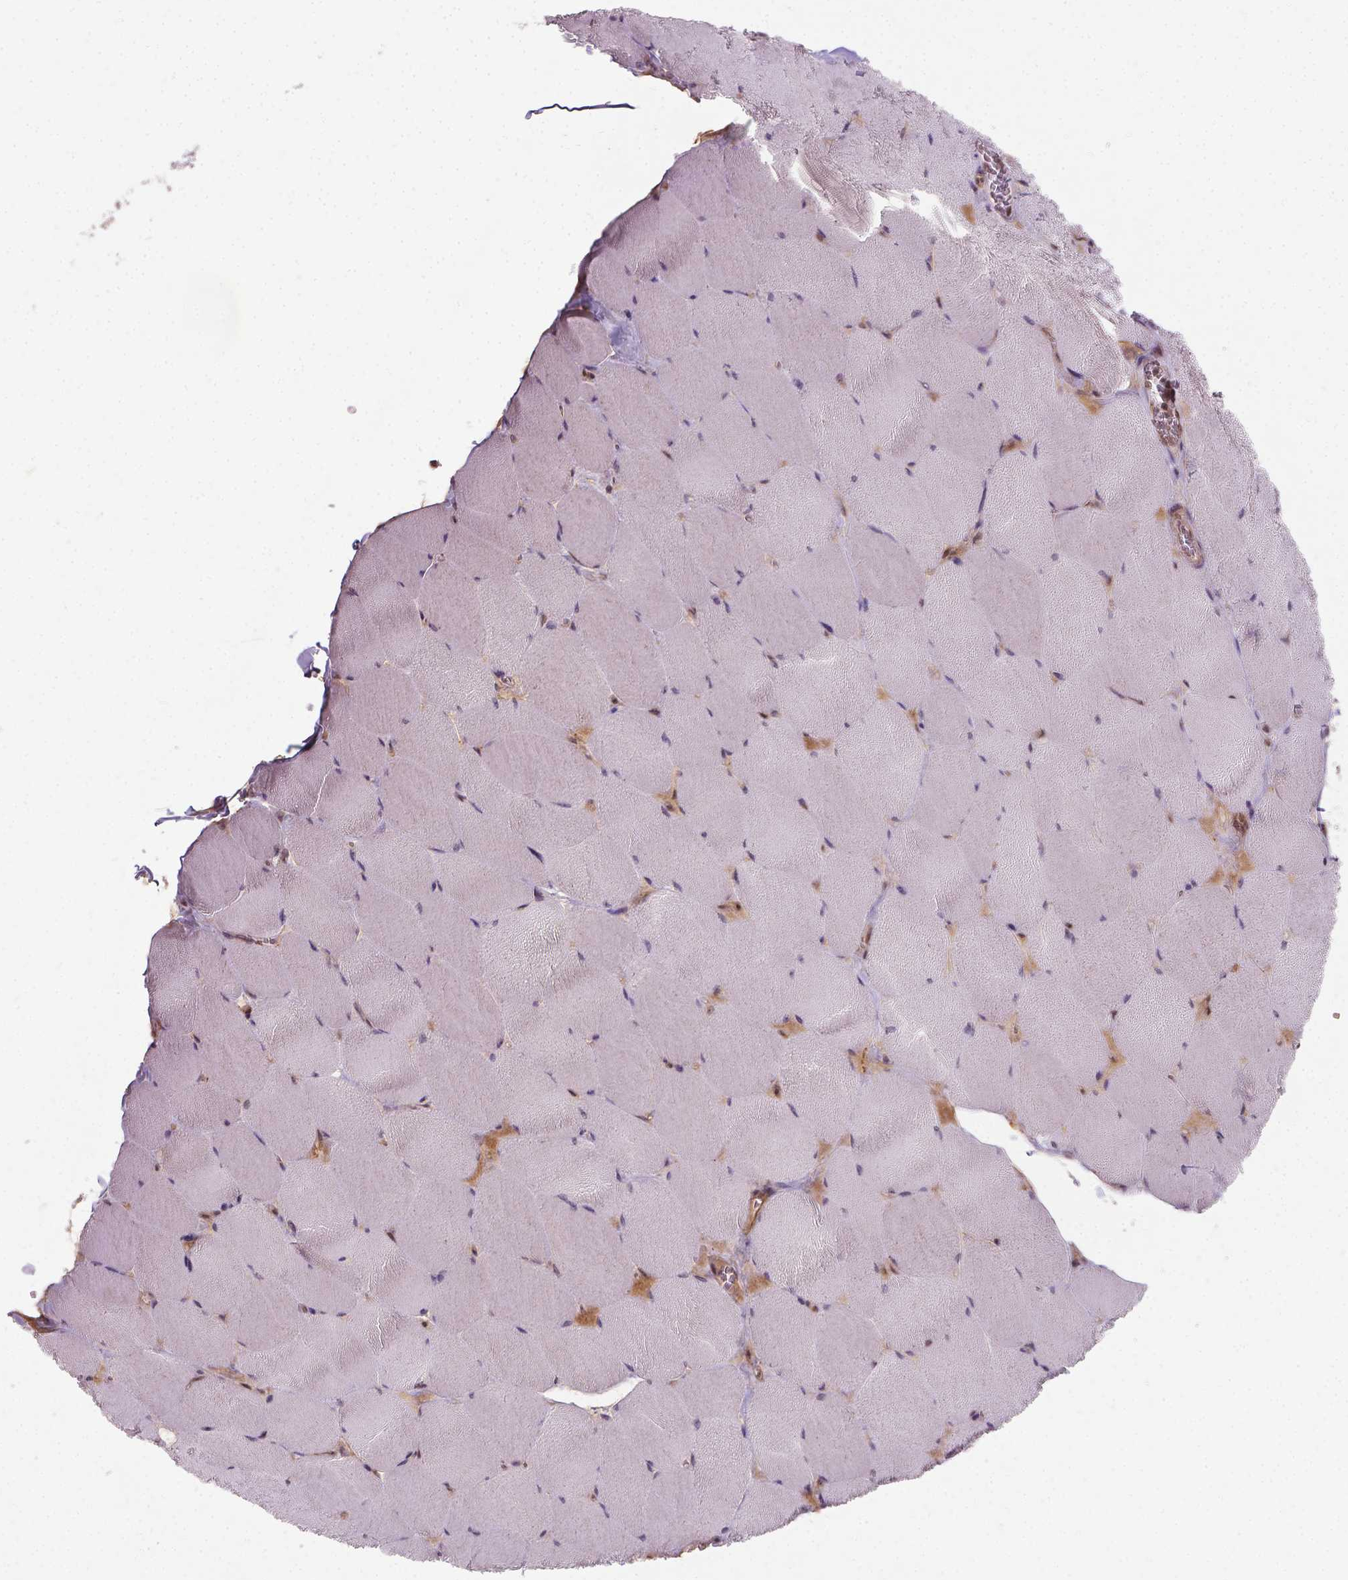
{"staining": {"intensity": "weak", "quantity": "25%-75%", "location": "nuclear"}, "tissue": "skeletal muscle", "cell_type": "Myocytes", "image_type": "normal", "snomed": [{"axis": "morphology", "description": "Normal tissue, NOS"}, {"axis": "topography", "description": "Skeletal muscle"}], "caption": "Immunohistochemistry (IHC) micrograph of normal skeletal muscle: skeletal muscle stained using IHC reveals low levels of weak protein expression localized specifically in the nuclear of myocytes, appearing as a nuclear brown color.", "gene": "ANKRD54", "patient": {"sex": "female", "age": 75}}